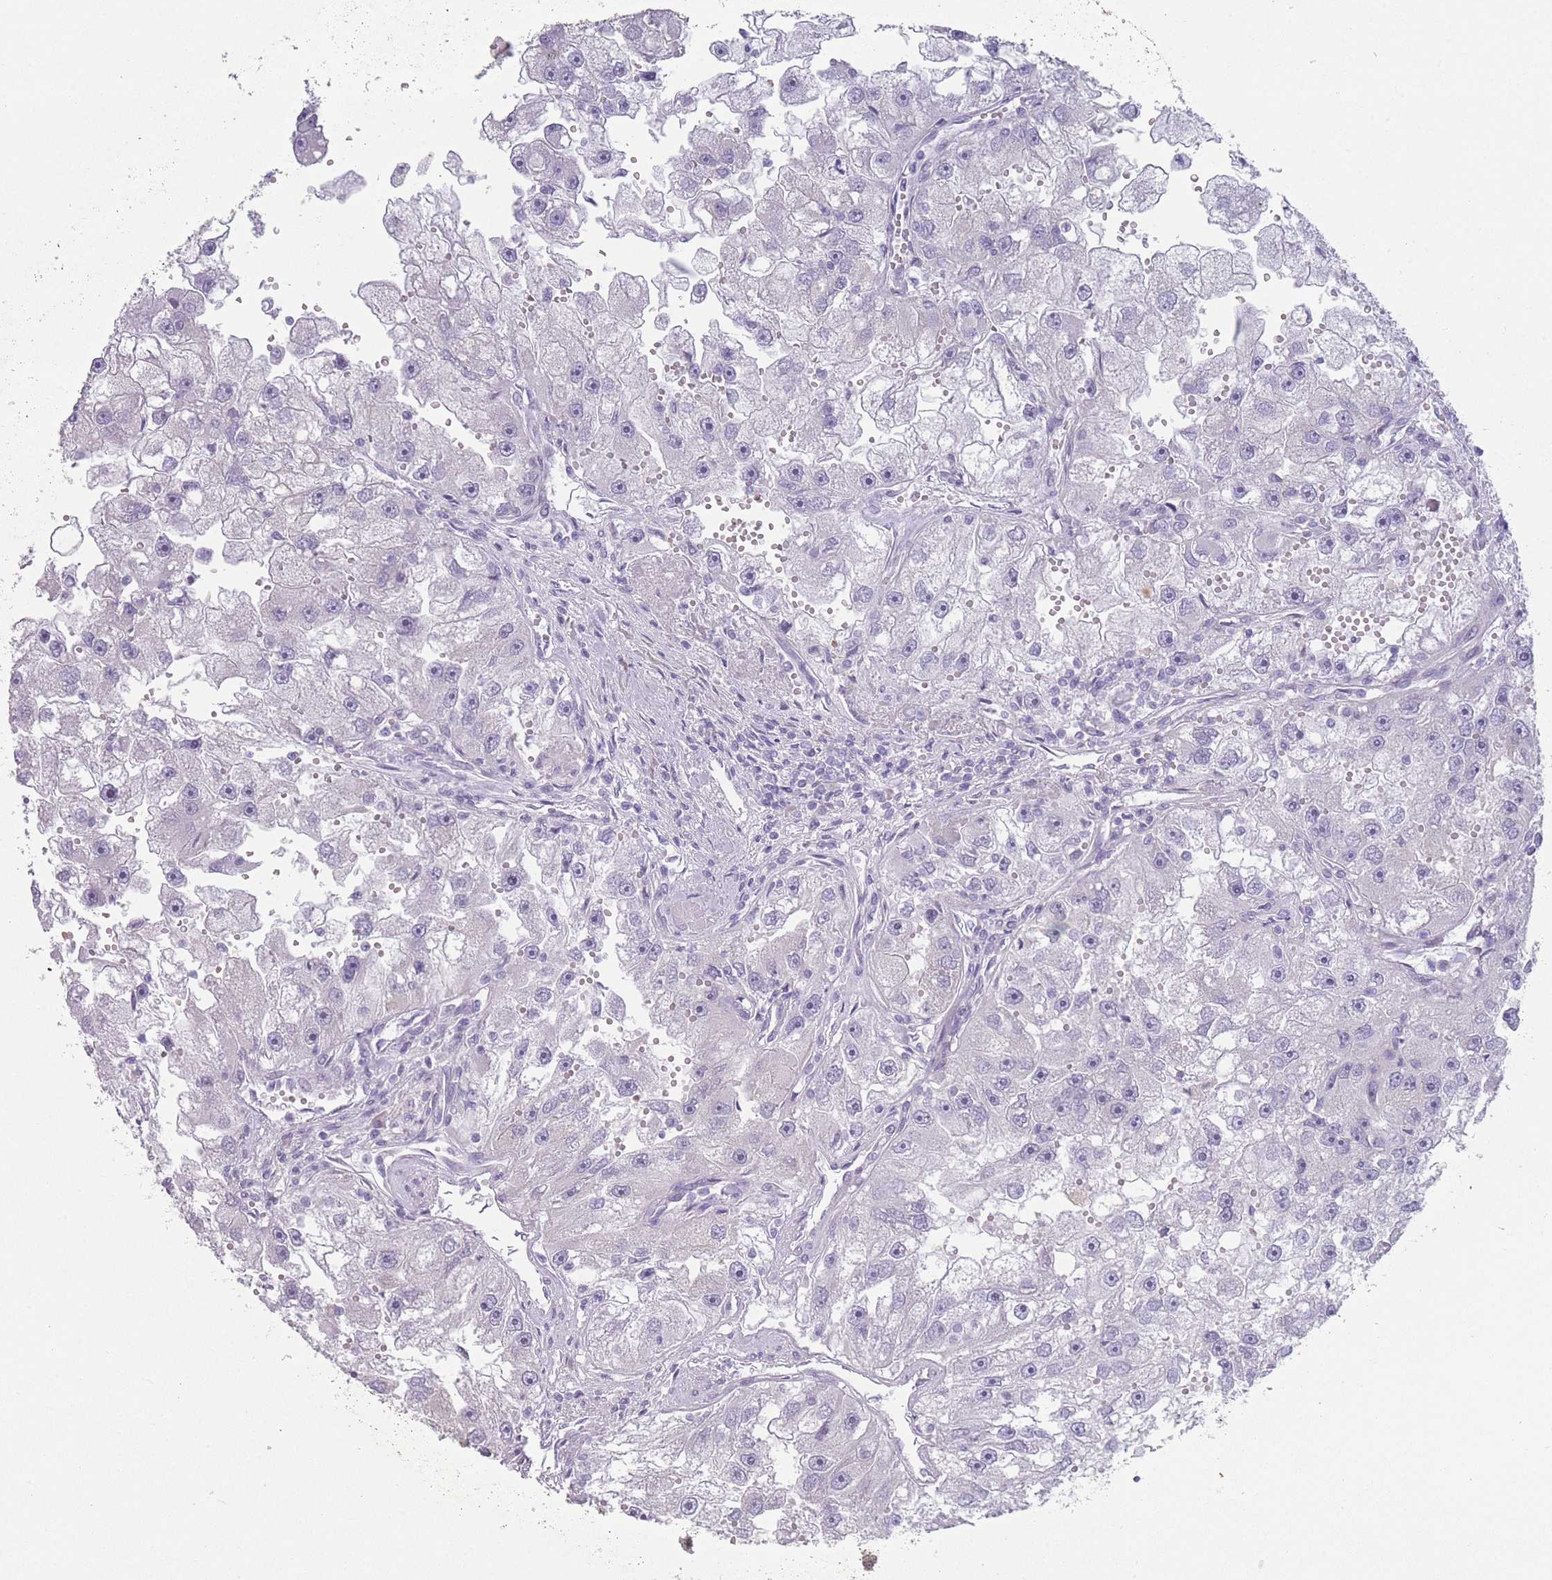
{"staining": {"intensity": "negative", "quantity": "none", "location": "none"}, "tissue": "renal cancer", "cell_type": "Tumor cells", "image_type": "cancer", "snomed": [{"axis": "morphology", "description": "Adenocarcinoma, NOS"}, {"axis": "topography", "description": "Kidney"}], "caption": "High power microscopy photomicrograph of an immunohistochemistry (IHC) photomicrograph of adenocarcinoma (renal), revealing no significant positivity in tumor cells.", "gene": "PAIP2B", "patient": {"sex": "male", "age": 63}}